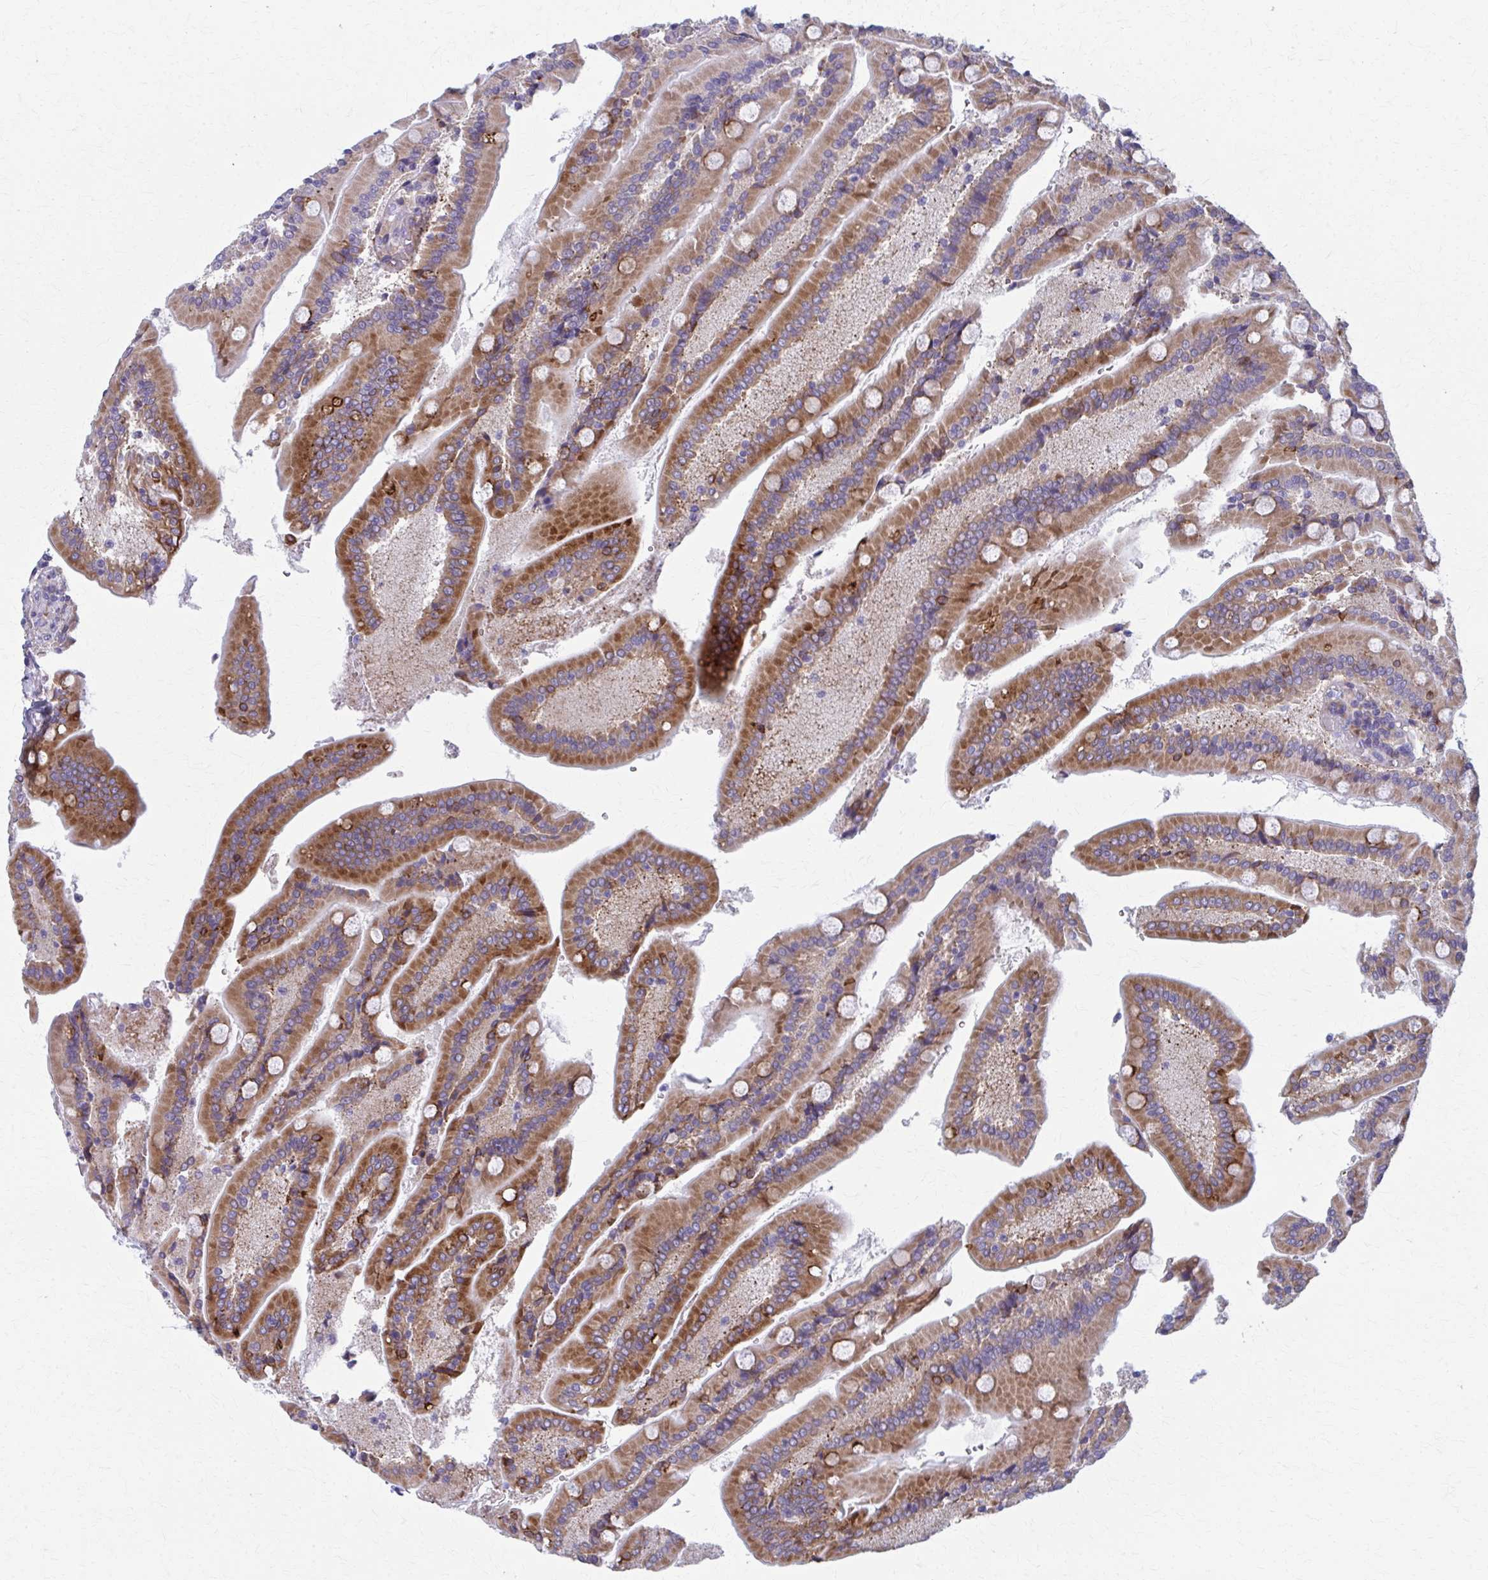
{"staining": {"intensity": "strong", "quantity": ">75%", "location": "cytoplasmic/membranous"}, "tissue": "duodenum", "cell_type": "Glandular cells", "image_type": "normal", "snomed": [{"axis": "morphology", "description": "Normal tissue, NOS"}, {"axis": "topography", "description": "Duodenum"}], "caption": "Immunohistochemical staining of benign human duodenum displays >75% levels of strong cytoplasmic/membranous protein positivity in about >75% of glandular cells.", "gene": "SPATS2L", "patient": {"sex": "female", "age": 62}}